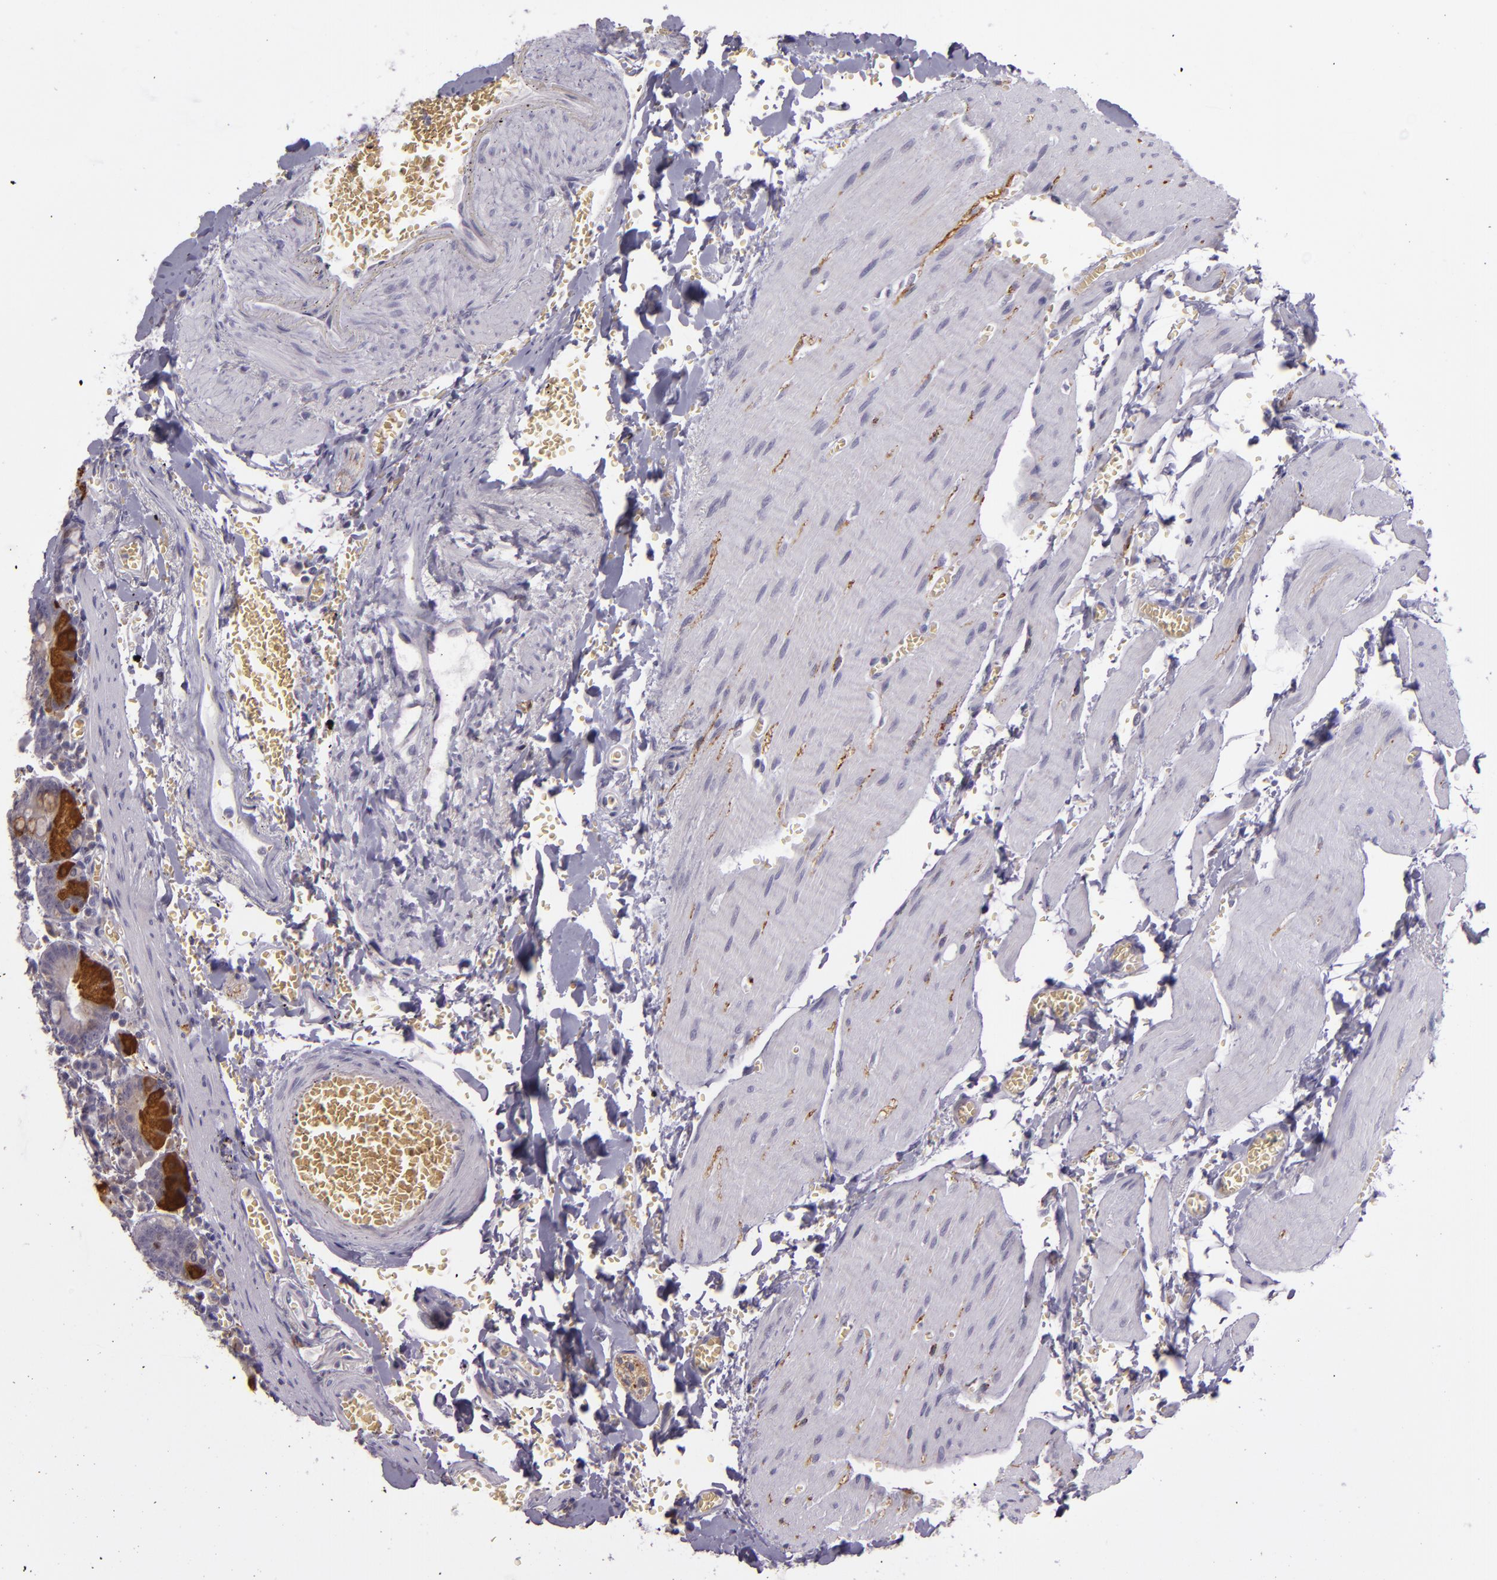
{"staining": {"intensity": "negative", "quantity": "none", "location": "none"}, "tissue": "small intestine", "cell_type": "Glandular cells", "image_type": "normal", "snomed": [{"axis": "morphology", "description": "Normal tissue, NOS"}, {"axis": "topography", "description": "Small intestine"}], "caption": "Immunohistochemistry histopathology image of benign small intestine stained for a protein (brown), which exhibits no staining in glandular cells.", "gene": "SNCB", "patient": {"sex": "male", "age": 71}}